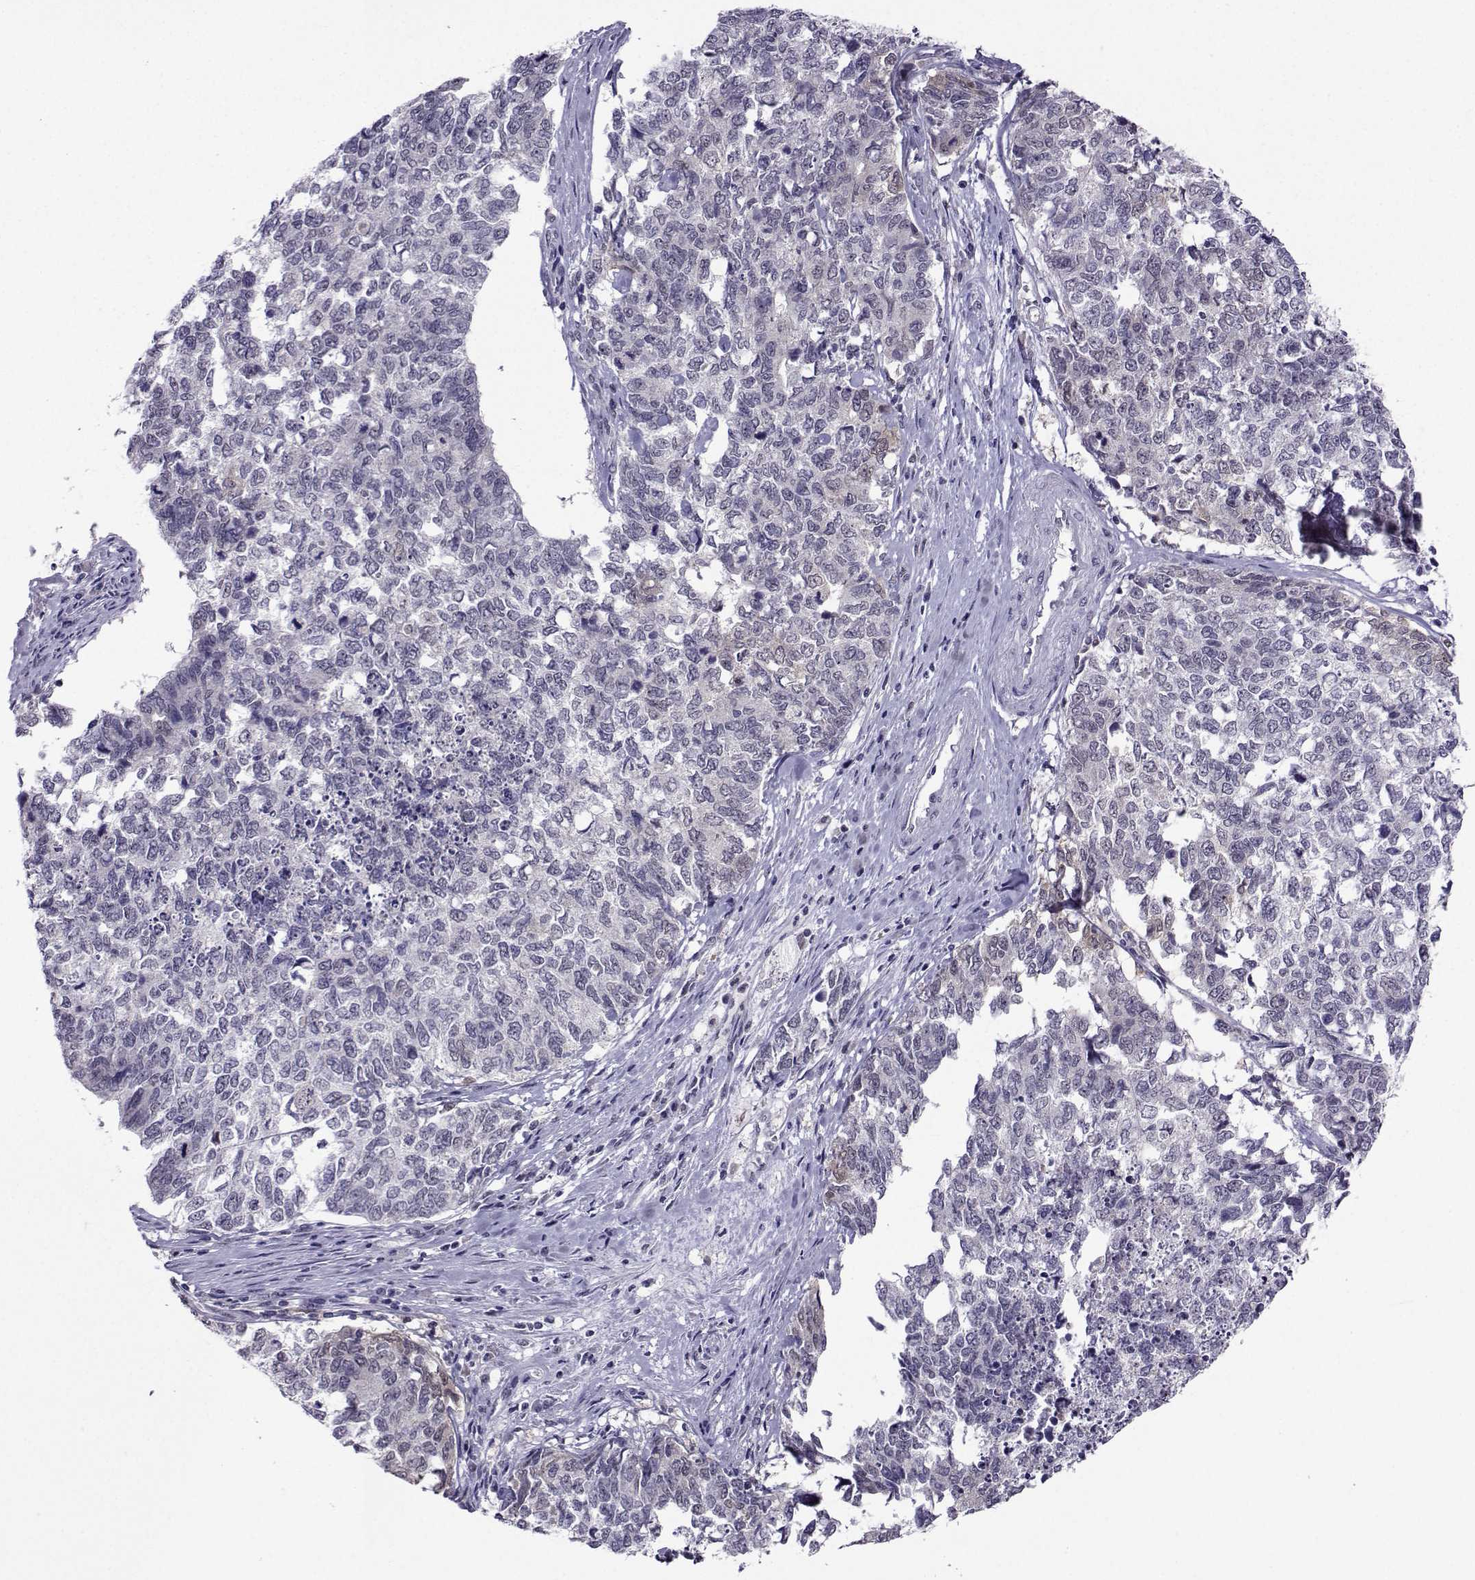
{"staining": {"intensity": "weak", "quantity": "<25%", "location": "cytoplasmic/membranous"}, "tissue": "cervical cancer", "cell_type": "Tumor cells", "image_type": "cancer", "snomed": [{"axis": "morphology", "description": "Squamous cell carcinoma, NOS"}, {"axis": "topography", "description": "Cervix"}], "caption": "Immunohistochemistry photomicrograph of cervical squamous cell carcinoma stained for a protein (brown), which demonstrates no positivity in tumor cells.", "gene": "DDX20", "patient": {"sex": "female", "age": 63}}